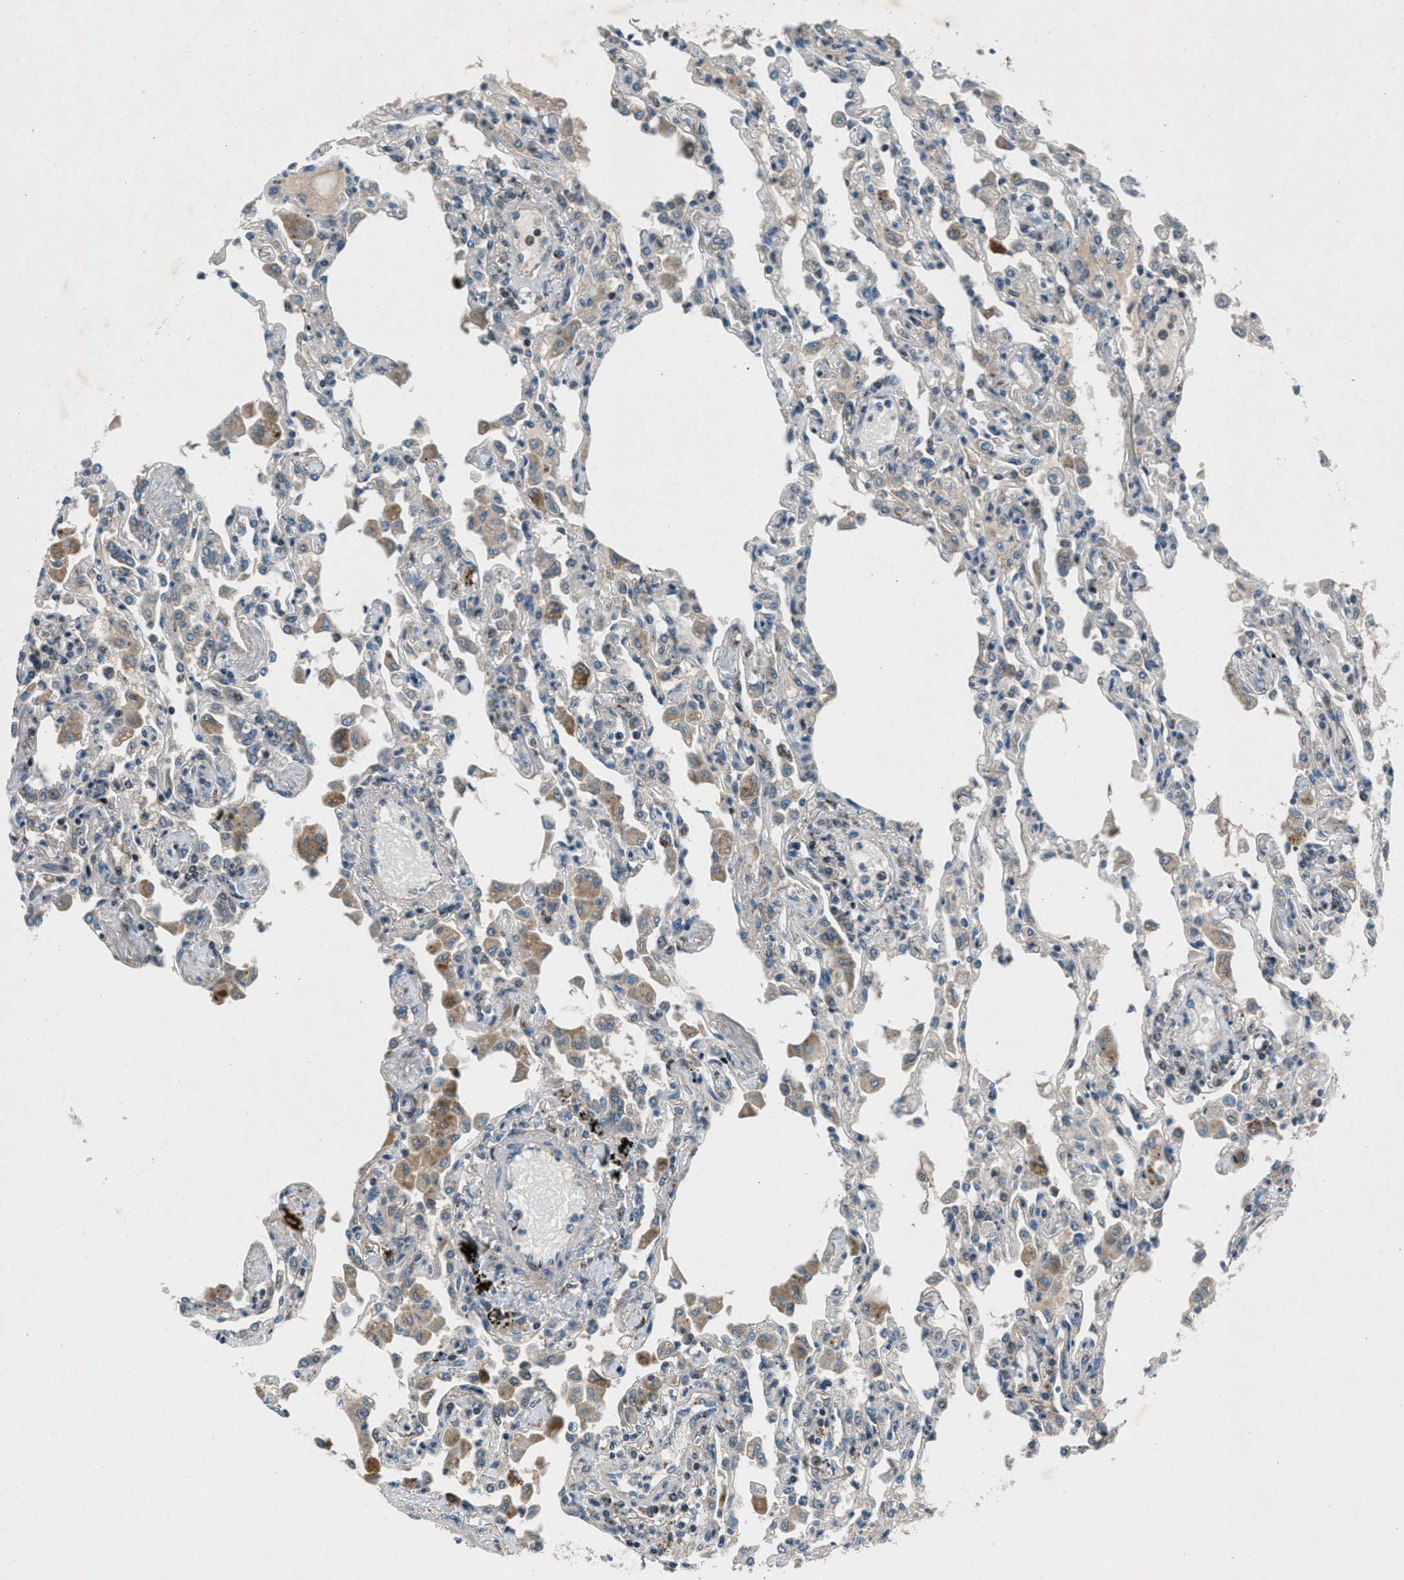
{"staining": {"intensity": "weak", "quantity": "25%-75%", "location": "cytoplasmic/membranous"}, "tissue": "lung", "cell_type": "Alveolar cells", "image_type": "normal", "snomed": [{"axis": "morphology", "description": "Normal tissue, NOS"}, {"axis": "topography", "description": "Bronchus"}, {"axis": "topography", "description": "Lung"}], "caption": "Immunohistochemical staining of normal lung reveals low levels of weak cytoplasmic/membranous staining in approximately 25%-75% of alveolar cells.", "gene": "CLEC2D", "patient": {"sex": "female", "age": 49}}